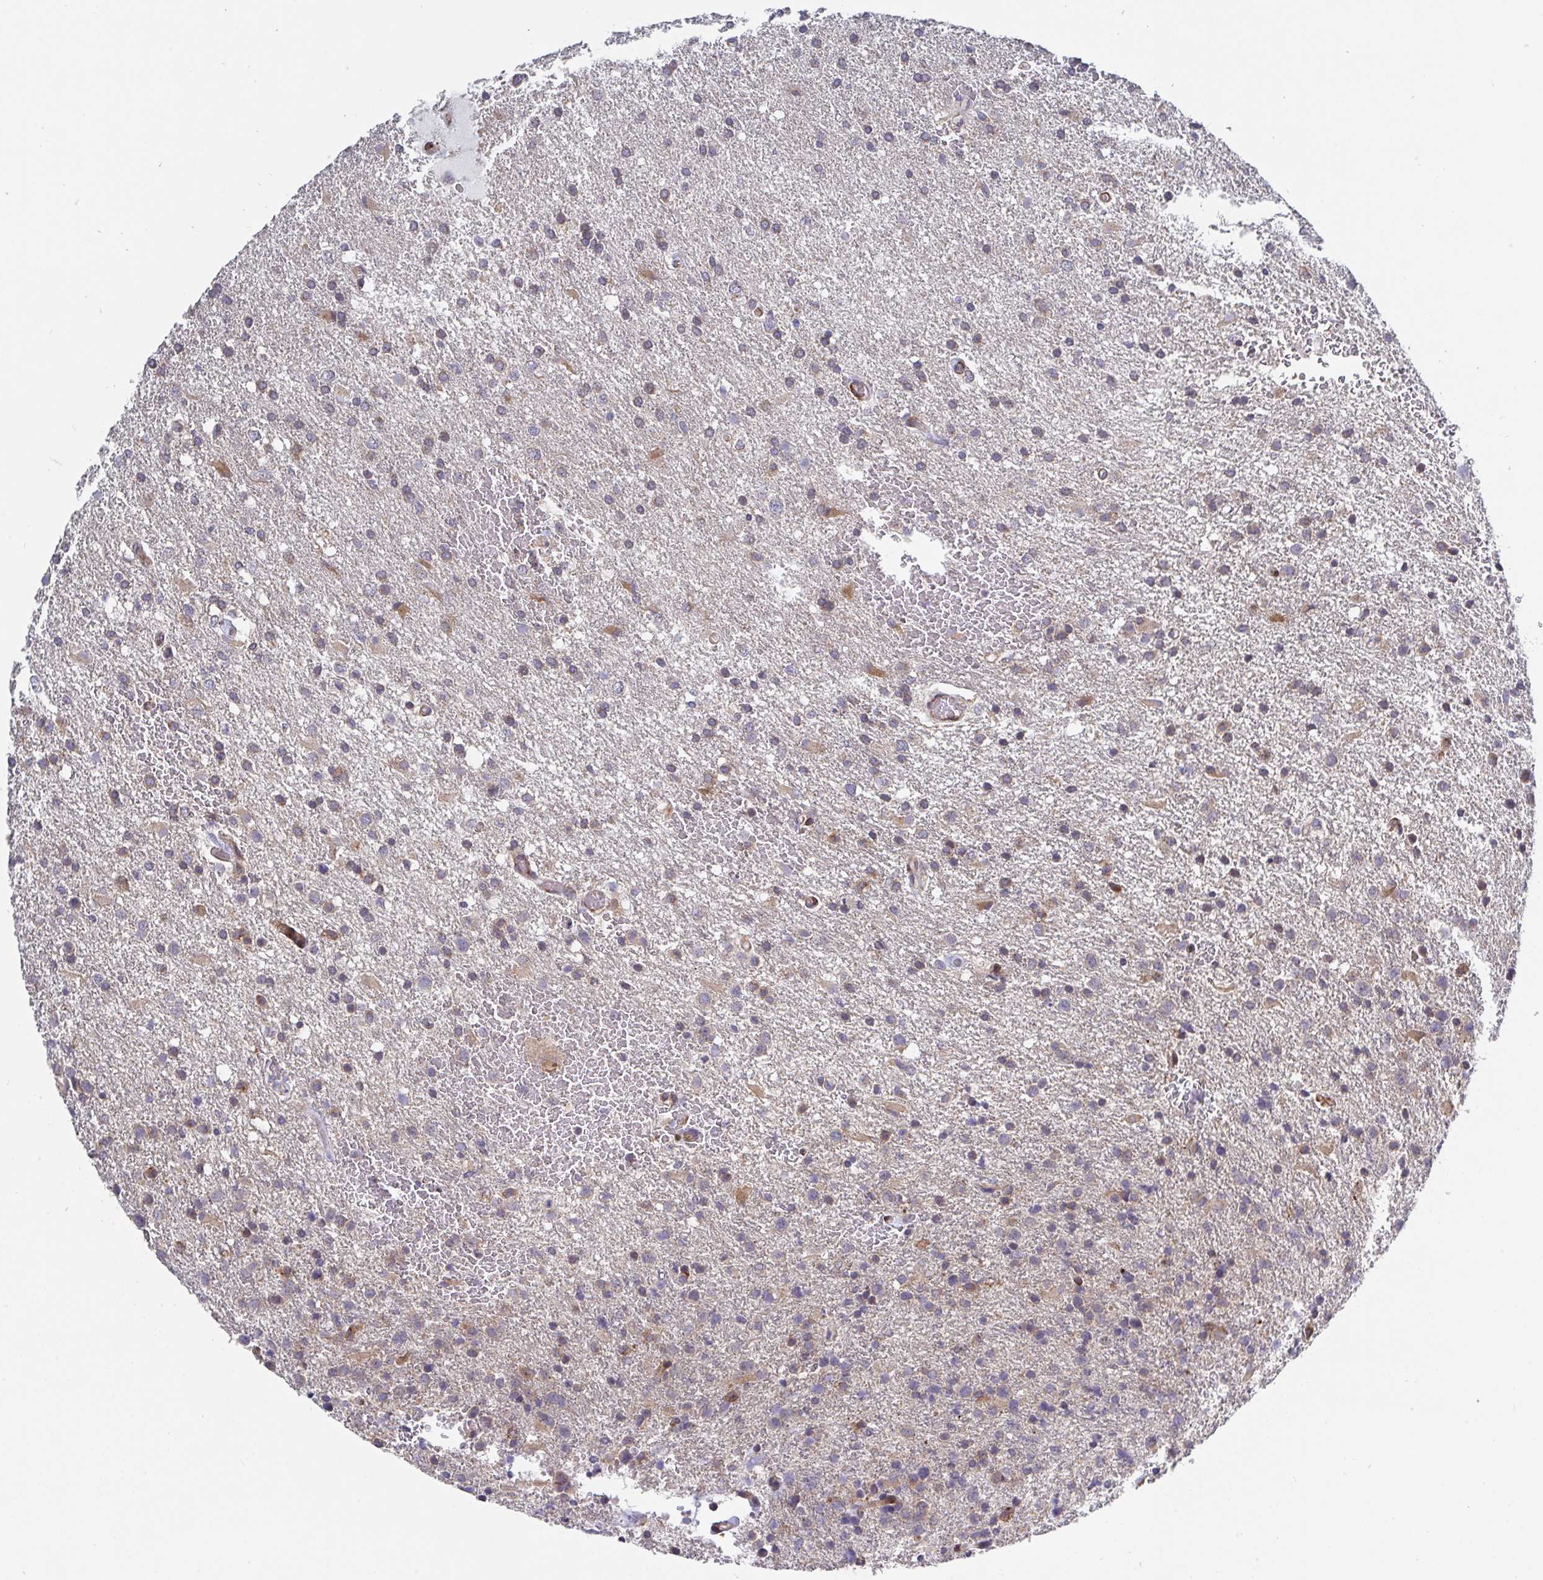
{"staining": {"intensity": "weak", "quantity": "<25%", "location": "cytoplasmic/membranous"}, "tissue": "glioma", "cell_type": "Tumor cells", "image_type": "cancer", "snomed": [{"axis": "morphology", "description": "Glioma, malignant, High grade"}, {"axis": "topography", "description": "Brain"}], "caption": "Tumor cells are negative for protein expression in human glioma. (IHC, brightfield microscopy, high magnification).", "gene": "FRMD3", "patient": {"sex": "male", "age": 68}}